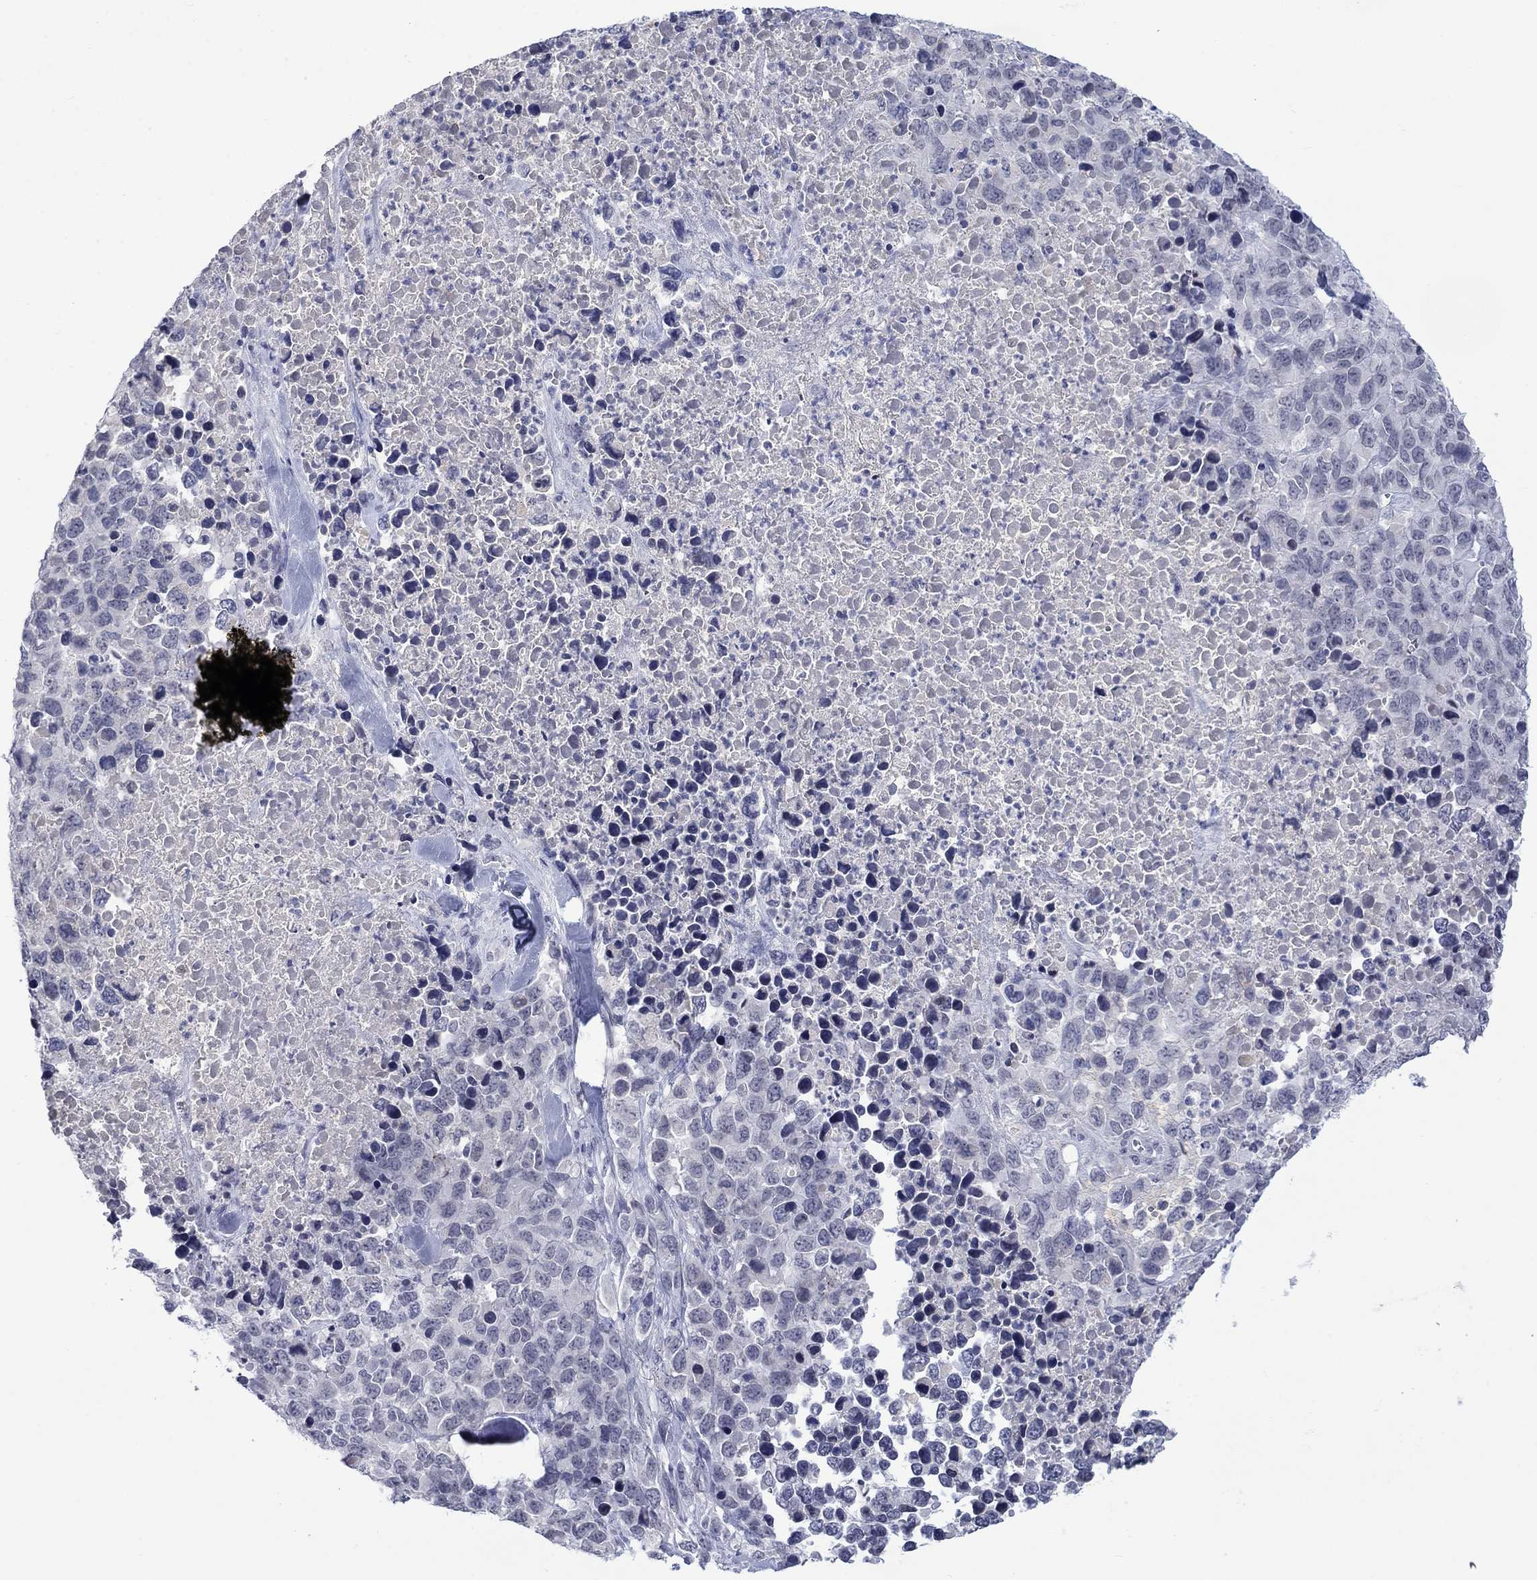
{"staining": {"intensity": "negative", "quantity": "none", "location": "none"}, "tissue": "melanoma", "cell_type": "Tumor cells", "image_type": "cancer", "snomed": [{"axis": "morphology", "description": "Malignant melanoma, Metastatic site"}, {"axis": "topography", "description": "Skin"}], "caption": "A micrograph of malignant melanoma (metastatic site) stained for a protein demonstrates no brown staining in tumor cells.", "gene": "NSMF", "patient": {"sex": "male", "age": 84}}